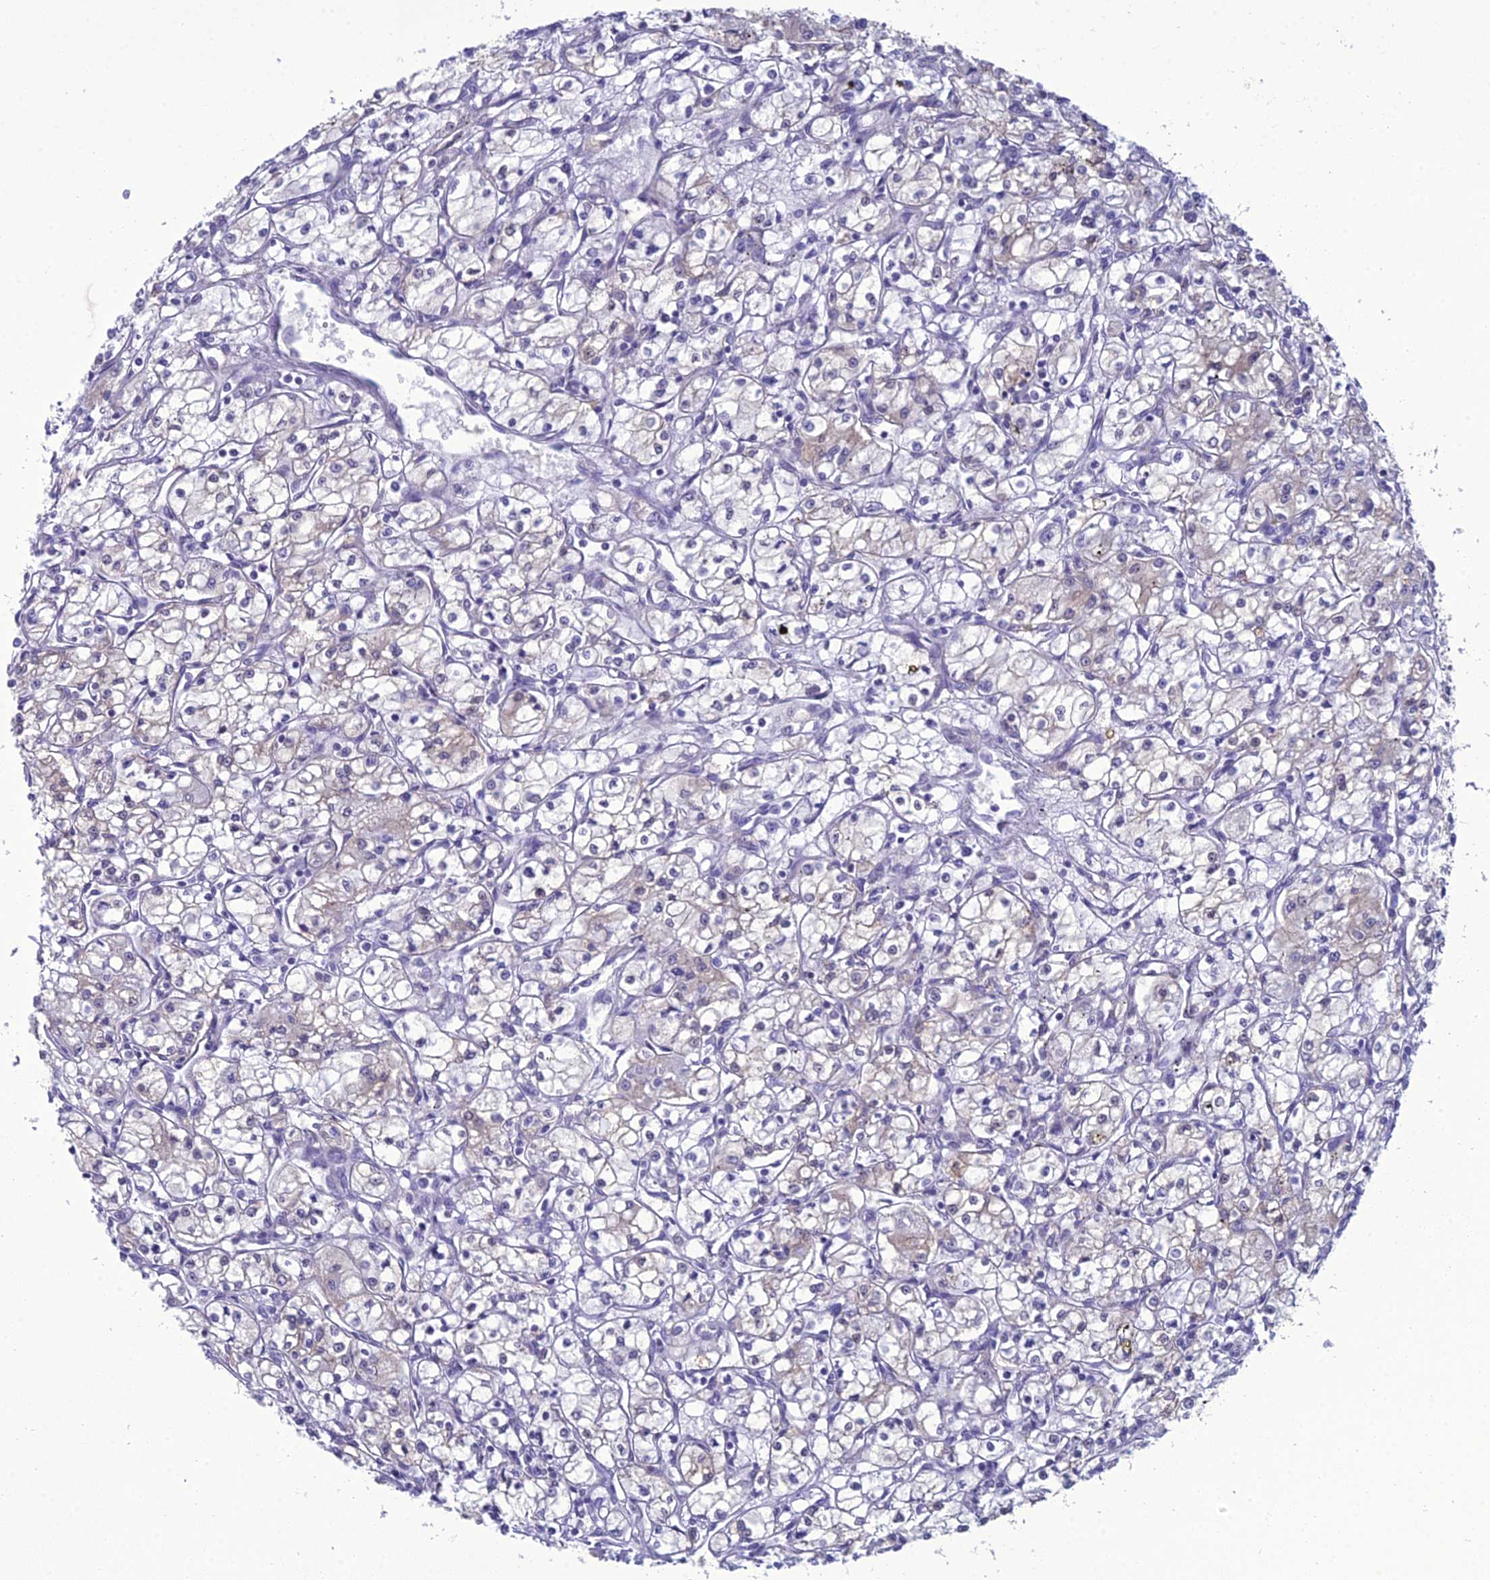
{"staining": {"intensity": "negative", "quantity": "none", "location": "none"}, "tissue": "renal cancer", "cell_type": "Tumor cells", "image_type": "cancer", "snomed": [{"axis": "morphology", "description": "Adenocarcinoma, NOS"}, {"axis": "topography", "description": "Kidney"}], "caption": "The photomicrograph reveals no staining of tumor cells in renal cancer (adenocarcinoma).", "gene": "GNPNAT1", "patient": {"sex": "male", "age": 59}}